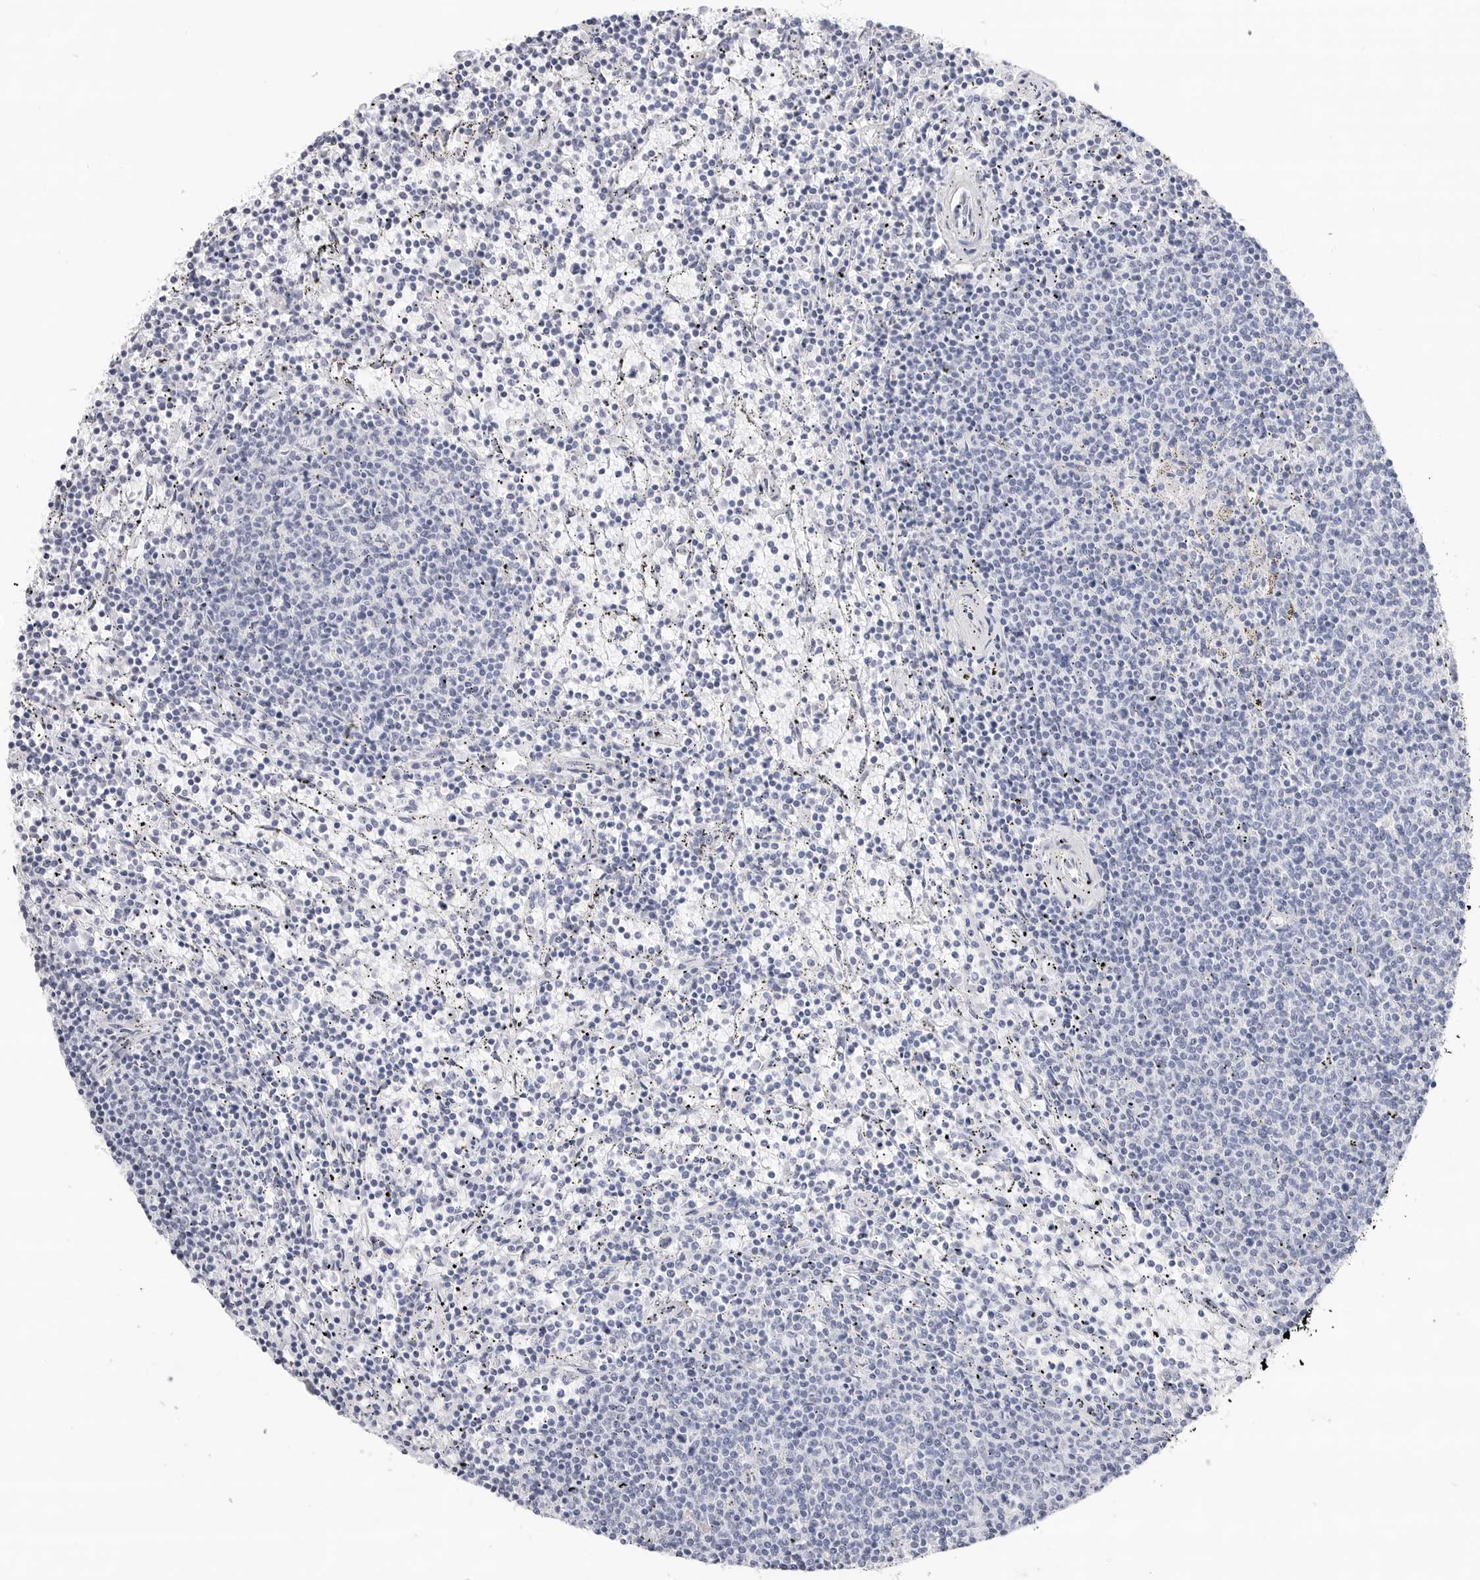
{"staining": {"intensity": "negative", "quantity": "none", "location": "none"}, "tissue": "lymphoma", "cell_type": "Tumor cells", "image_type": "cancer", "snomed": [{"axis": "morphology", "description": "Malignant lymphoma, non-Hodgkin's type, Low grade"}, {"axis": "topography", "description": "Spleen"}], "caption": "DAB (3,3'-diaminobenzidine) immunohistochemical staining of human lymphoma reveals no significant positivity in tumor cells.", "gene": "SLC19A1", "patient": {"sex": "female", "age": 50}}